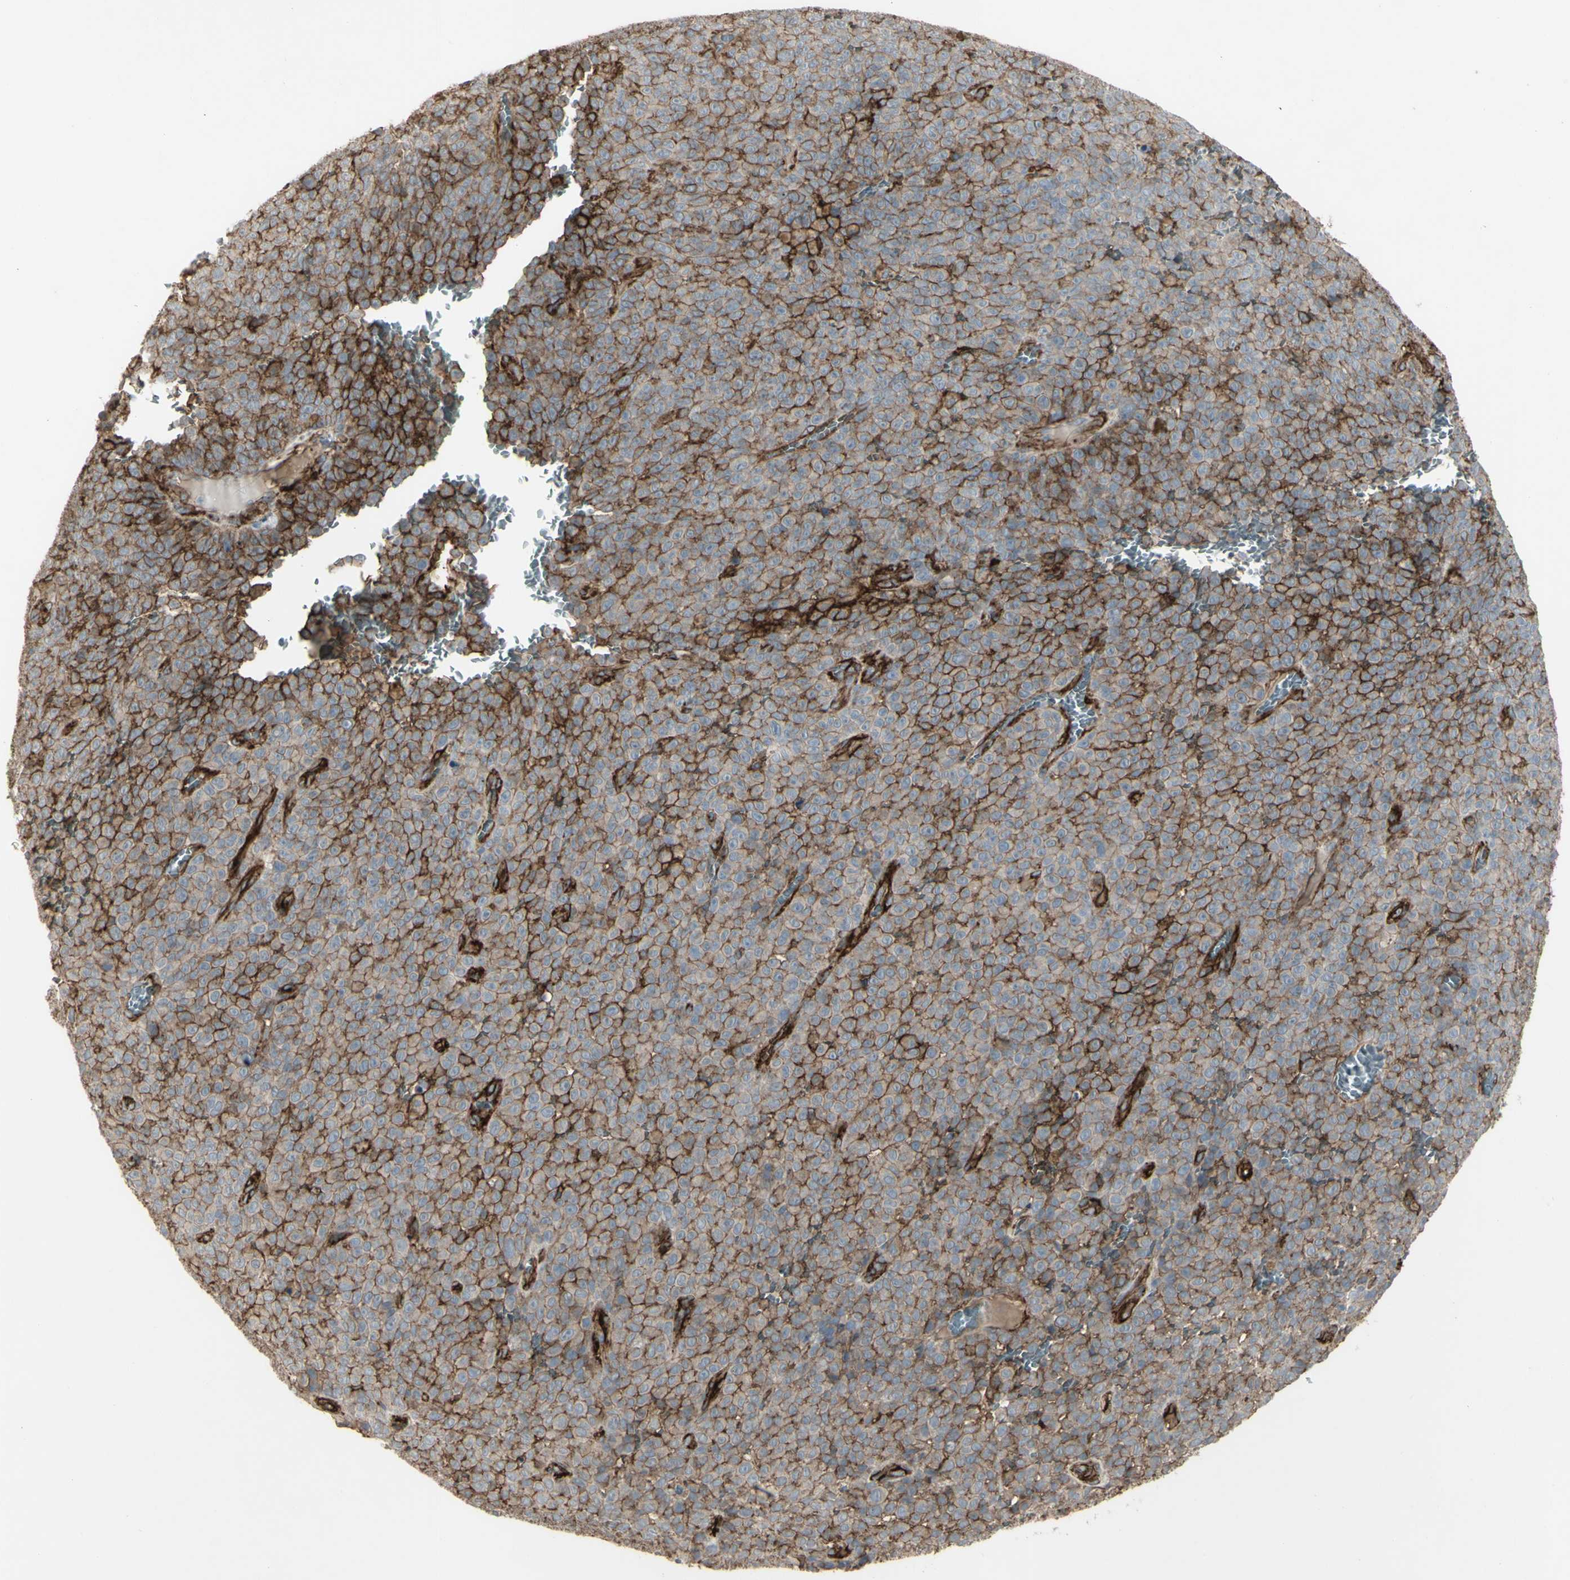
{"staining": {"intensity": "moderate", "quantity": ">75%", "location": "cytoplasmic/membranous"}, "tissue": "melanoma", "cell_type": "Tumor cells", "image_type": "cancer", "snomed": [{"axis": "morphology", "description": "Malignant melanoma, NOS"}, {"axis": "topography", "description": "Skin"}], "caption": "About >75% of tumor cells in human malignant melanoma display moderate cytoplasmic/membranous protein expression as visualized by brown immunohistochemical staining.", "gene": "CD276", "patient": {"sex": "female", "age": 82}}